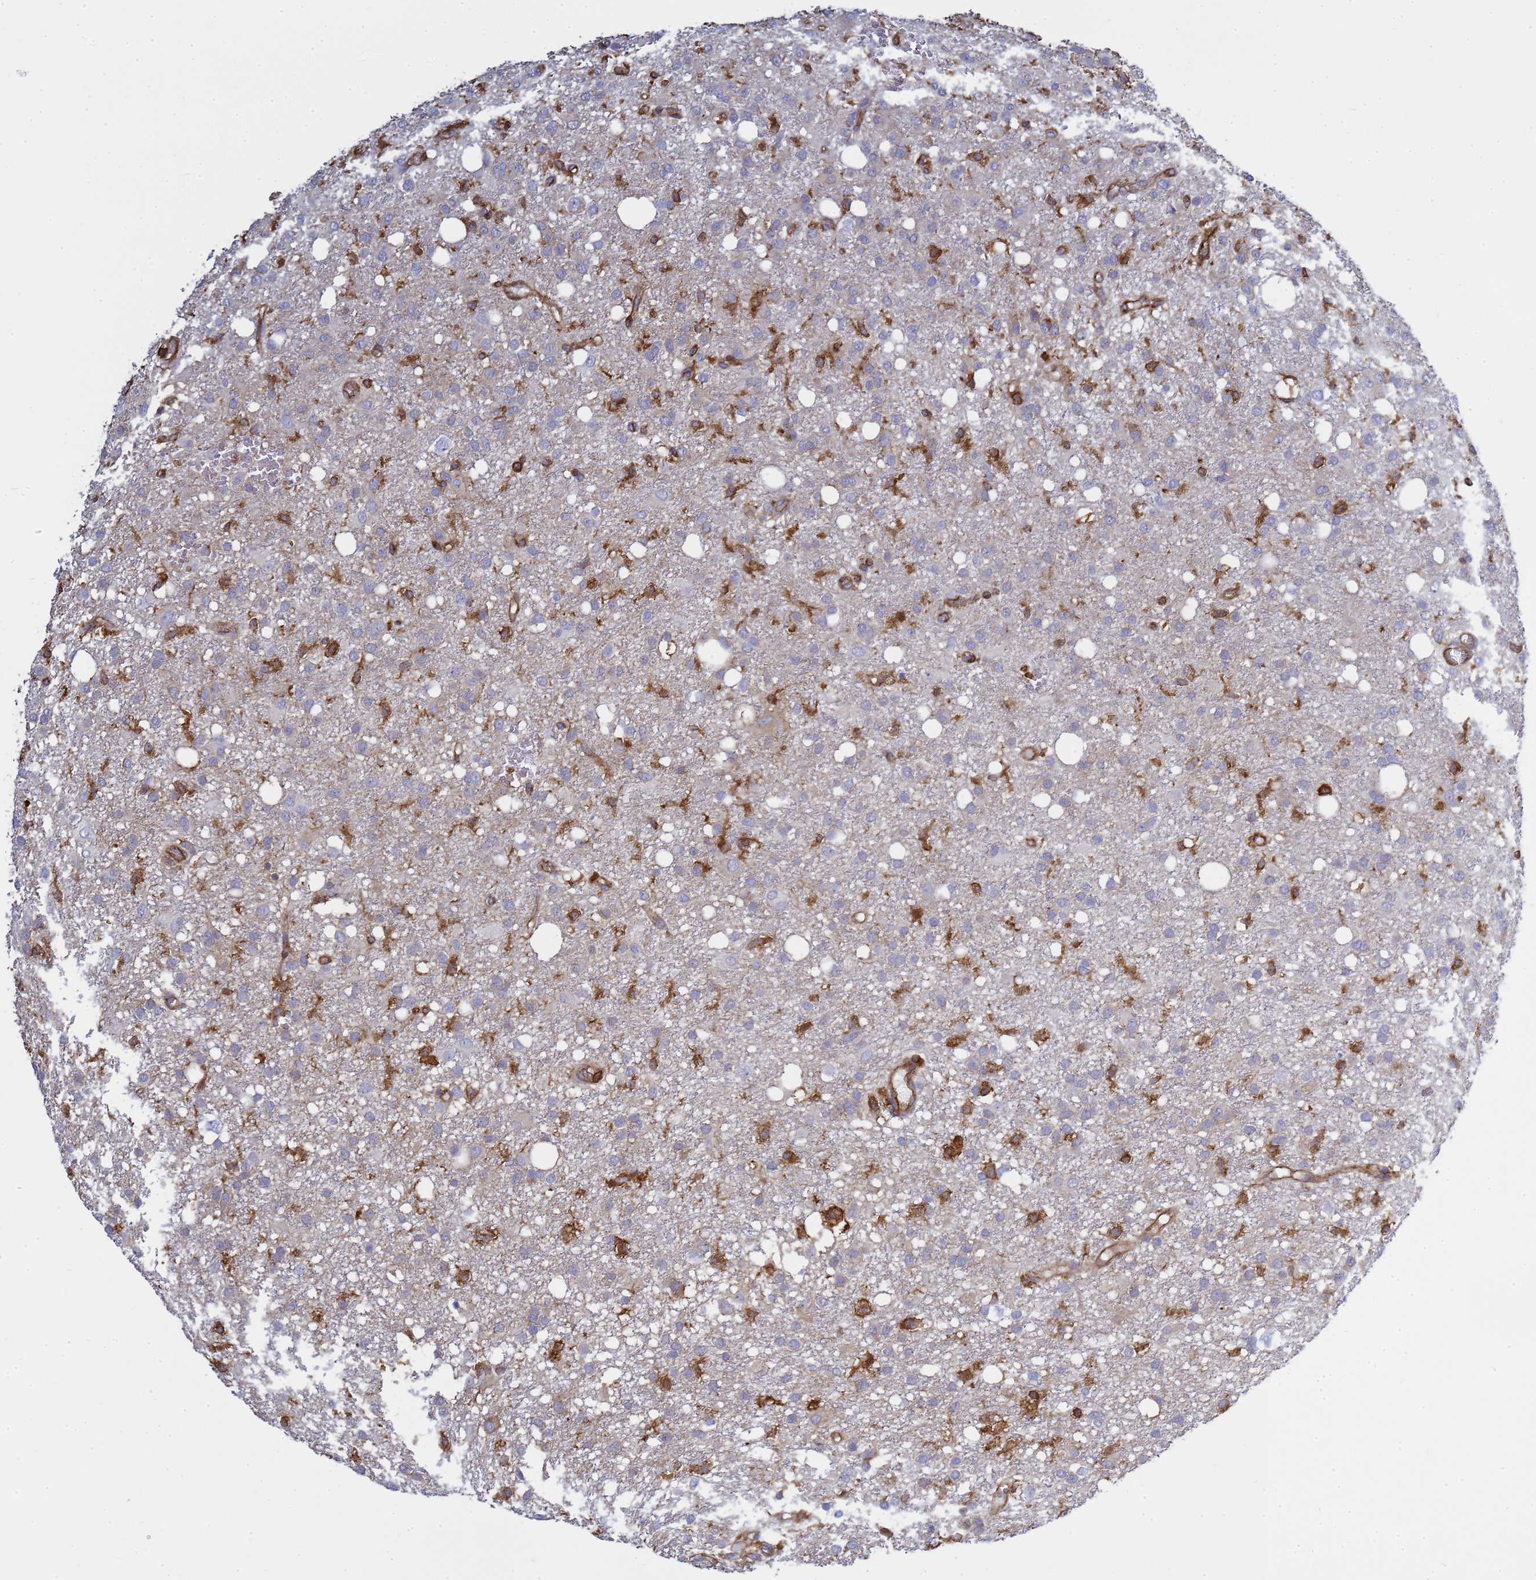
{"staining": {"intensity": "negative", "quantity": "none", "location": "none"}, "tissue": "glioma", "cell_type": "Tumor cells", "image_type": "cancer", "snomed": [{"axis": "morphology", "description": "Glioma, malignant, High grade"}, {"axis": "topography", "description": "Brain"}], "caption": "Immunohistochemistry (IHC) of human high-grade glioma (malignant) exhibits no staining in tumor cells.", "gene": "ZBTB8OS", "patient": {"sex": "female", "age": 59}}